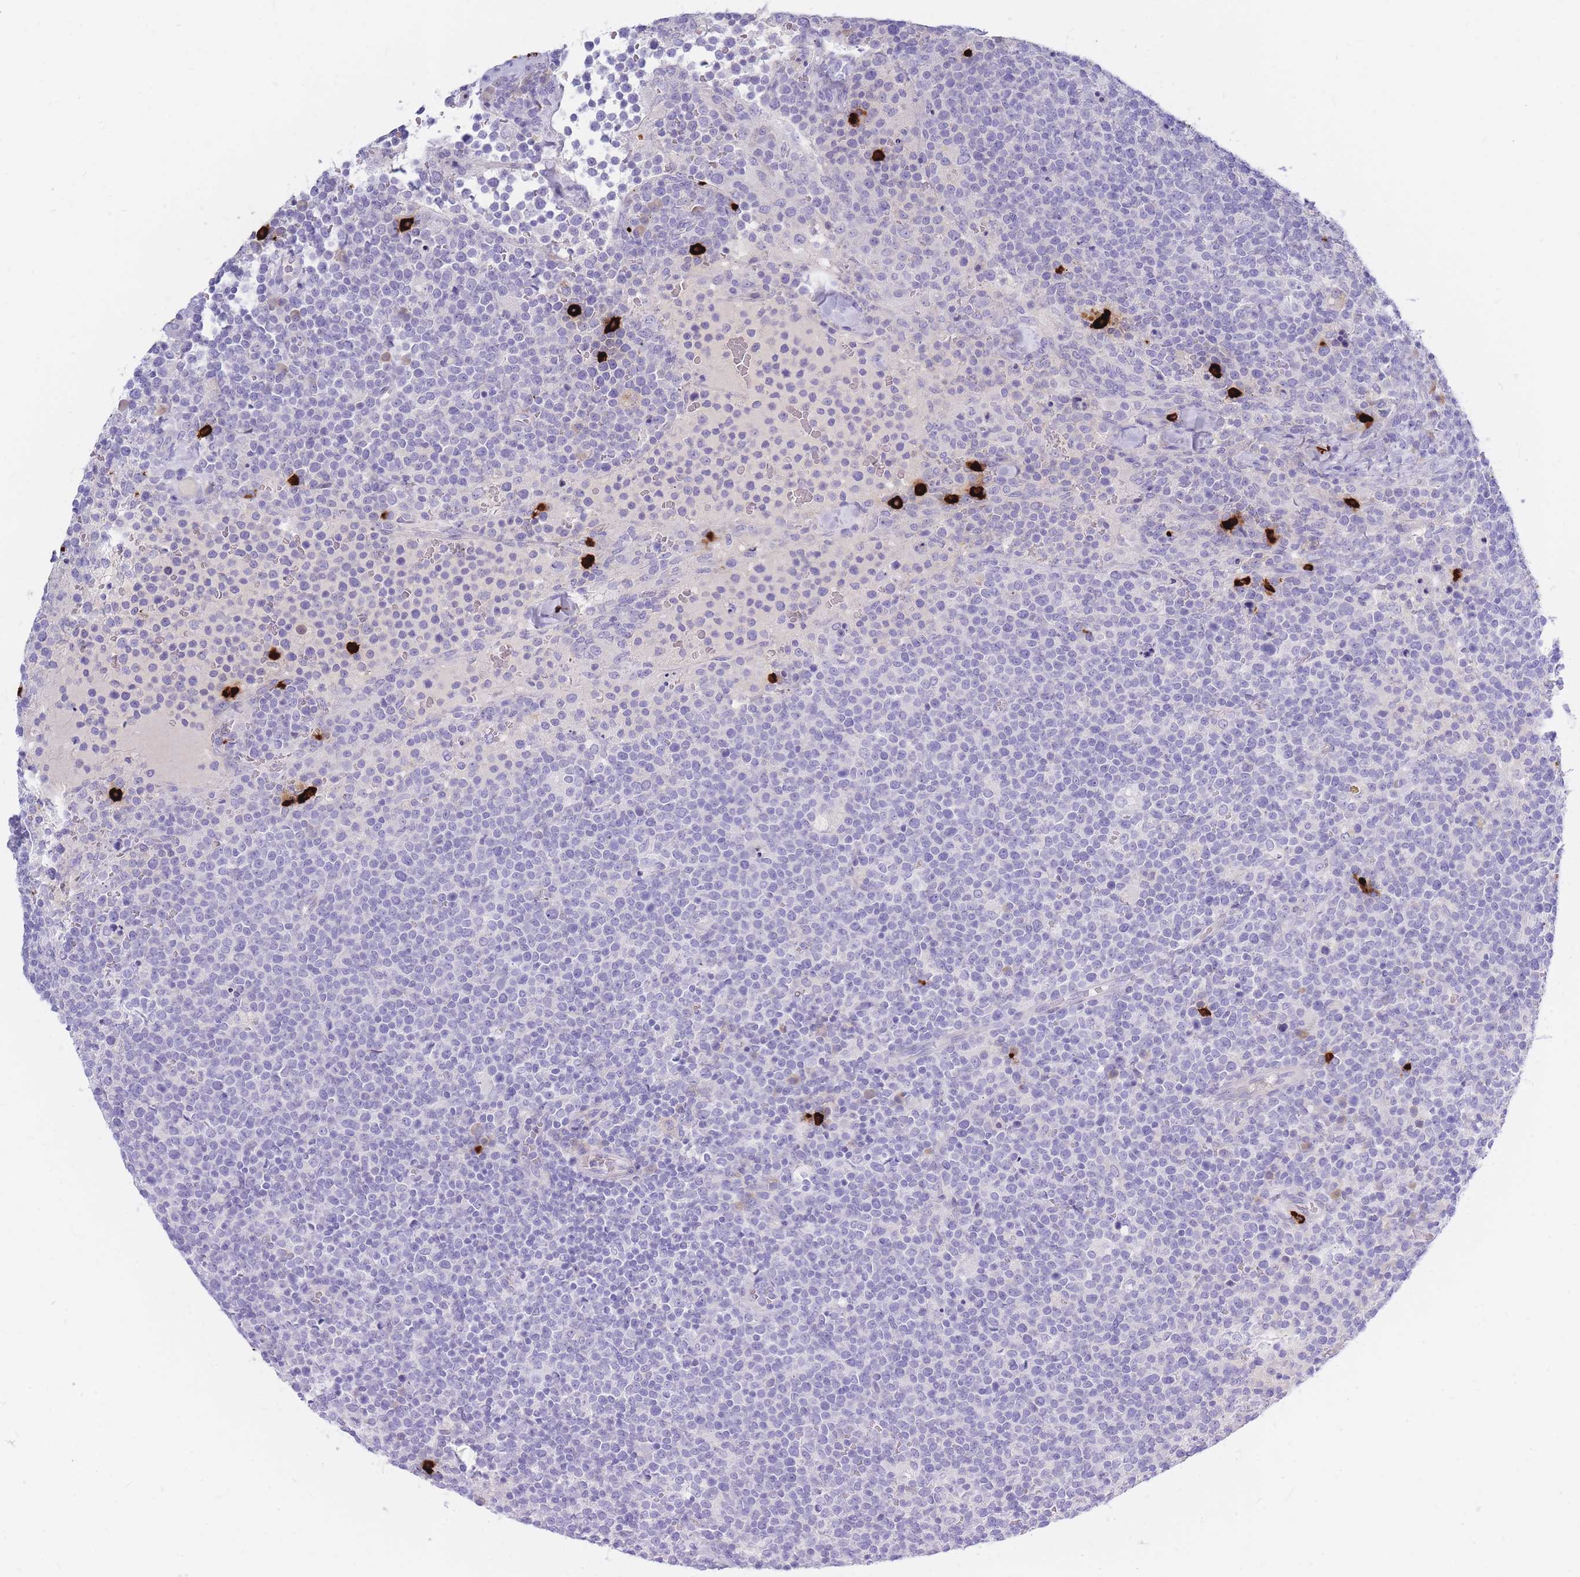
{"staining": {"intensity": "negative", "quantity": "none", "location": "none"}, "tissue": "lymphoma", "cell_type": "Tumor cells", "image_type": "cancer", "snomed": [{"axis": "morphology", "description": "Malignant lymphoma, non-Hodgkin's type, High grade"}, {"axis": "topography", "description": "Lymph node"}], "caption": "Immunohistochemistry micrograph of lymphoma stained for a protein (brown), which displays no expression in tumor cells. (Brightfield microscopy of DAB (3,3'-diaminobenzidine) immunohistochemistry at high magnification).", "gene": "TPSD1", "patient": {"sex": "male", "age": 61}}